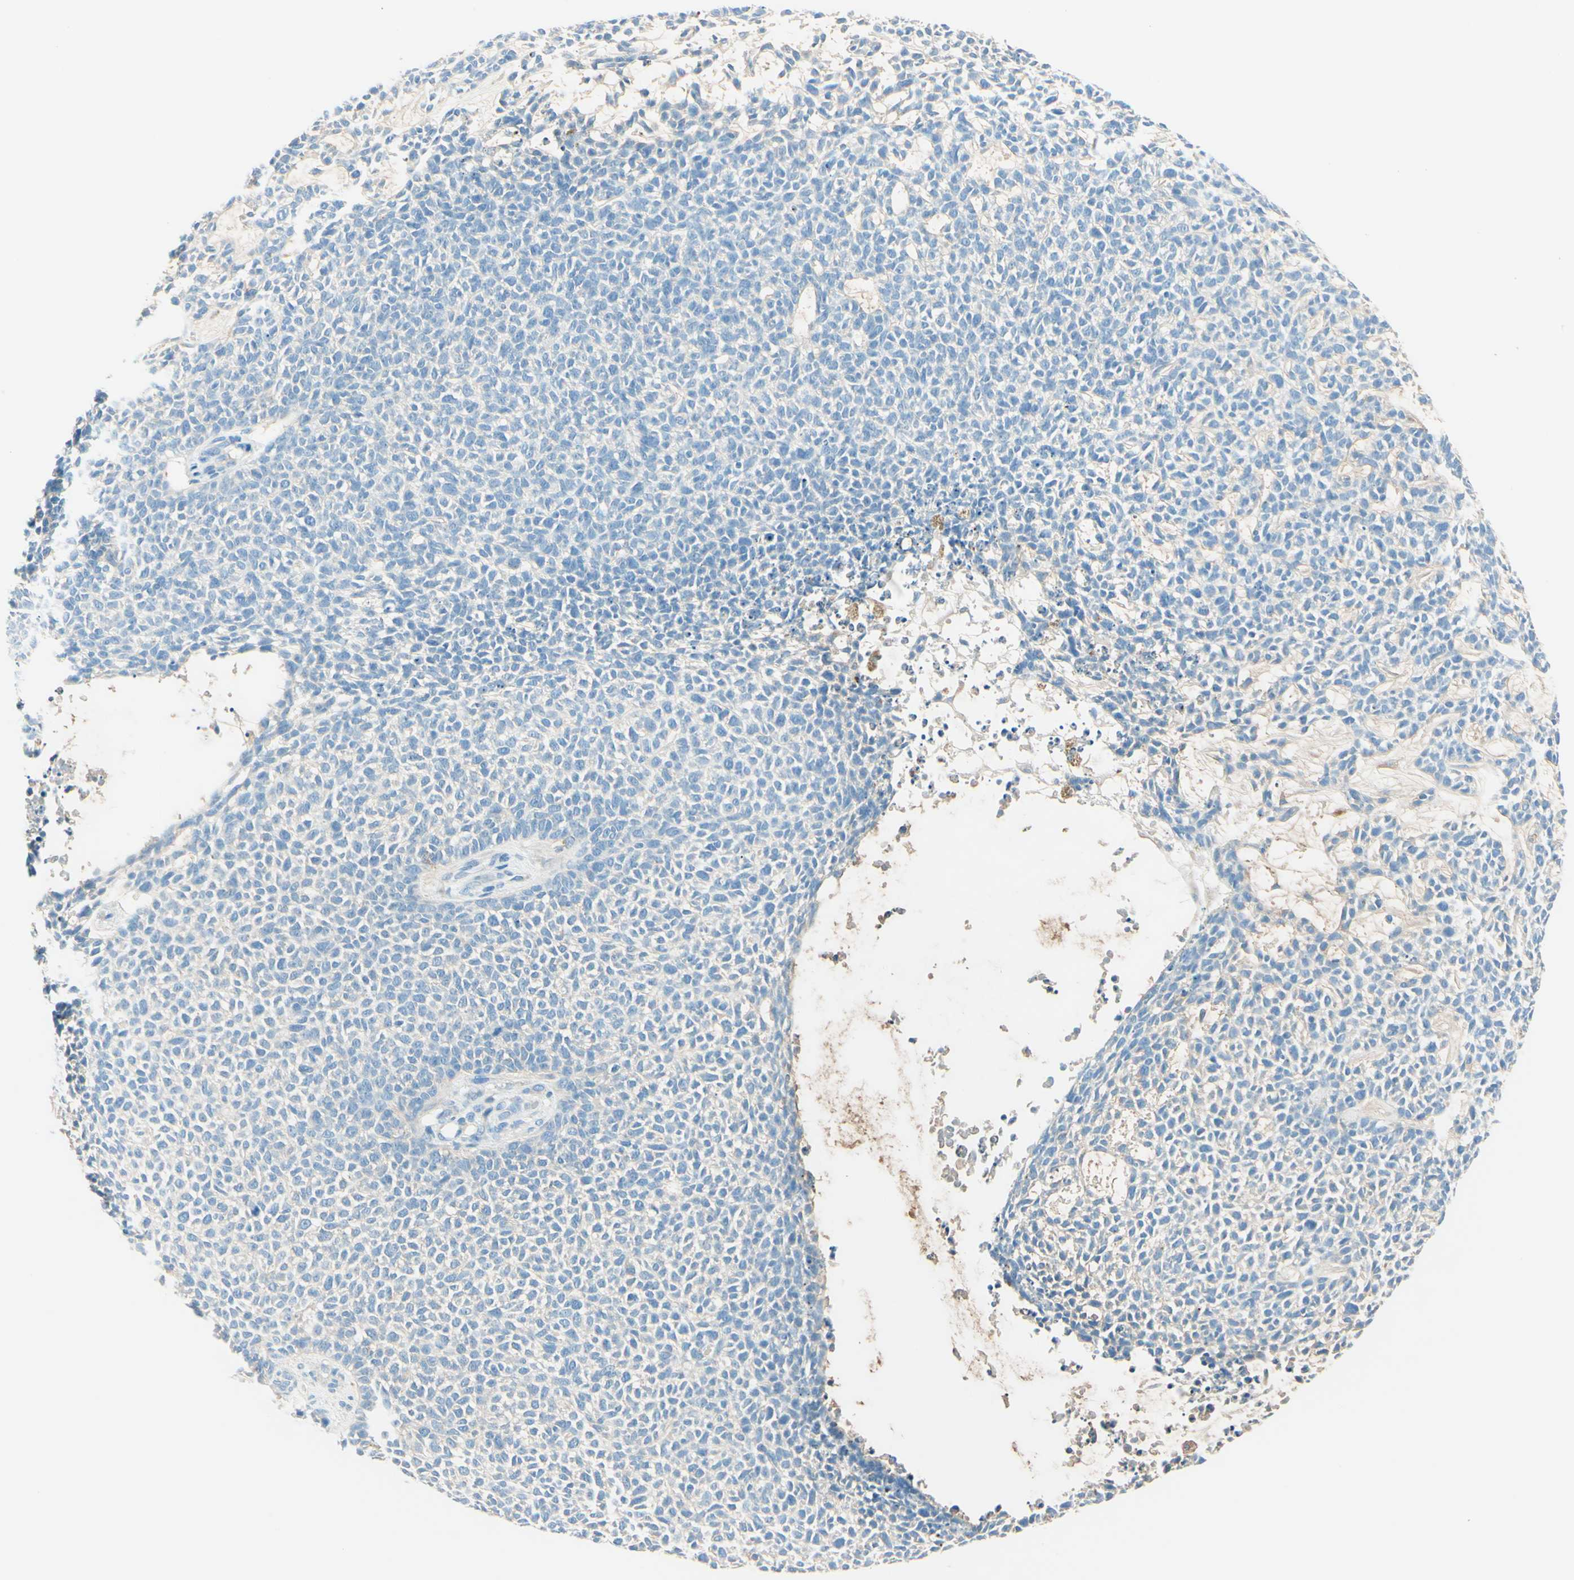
{"staining": {"intensity": "negative", "quantity": "none", "location": "none"}, "tissue": "skin cancer", "cell_type": "Tumor cells", "image_type": "cancer", "snomed": [{"axis": "morphology", "description": "Basal cell carcinoma"}, {"axis": "topography", "description": "Skin"}], "caption": "IHC photomicrograph of human skin basal cell carcinoma stained for a protein (brown), which exhibits no positivity in tumor cells. (Immunohistochemistry (ihc), brightfield microscopy, high magnification).", "gene": "NCBP2L", "patient": {"sex": "female", "age": 84}}